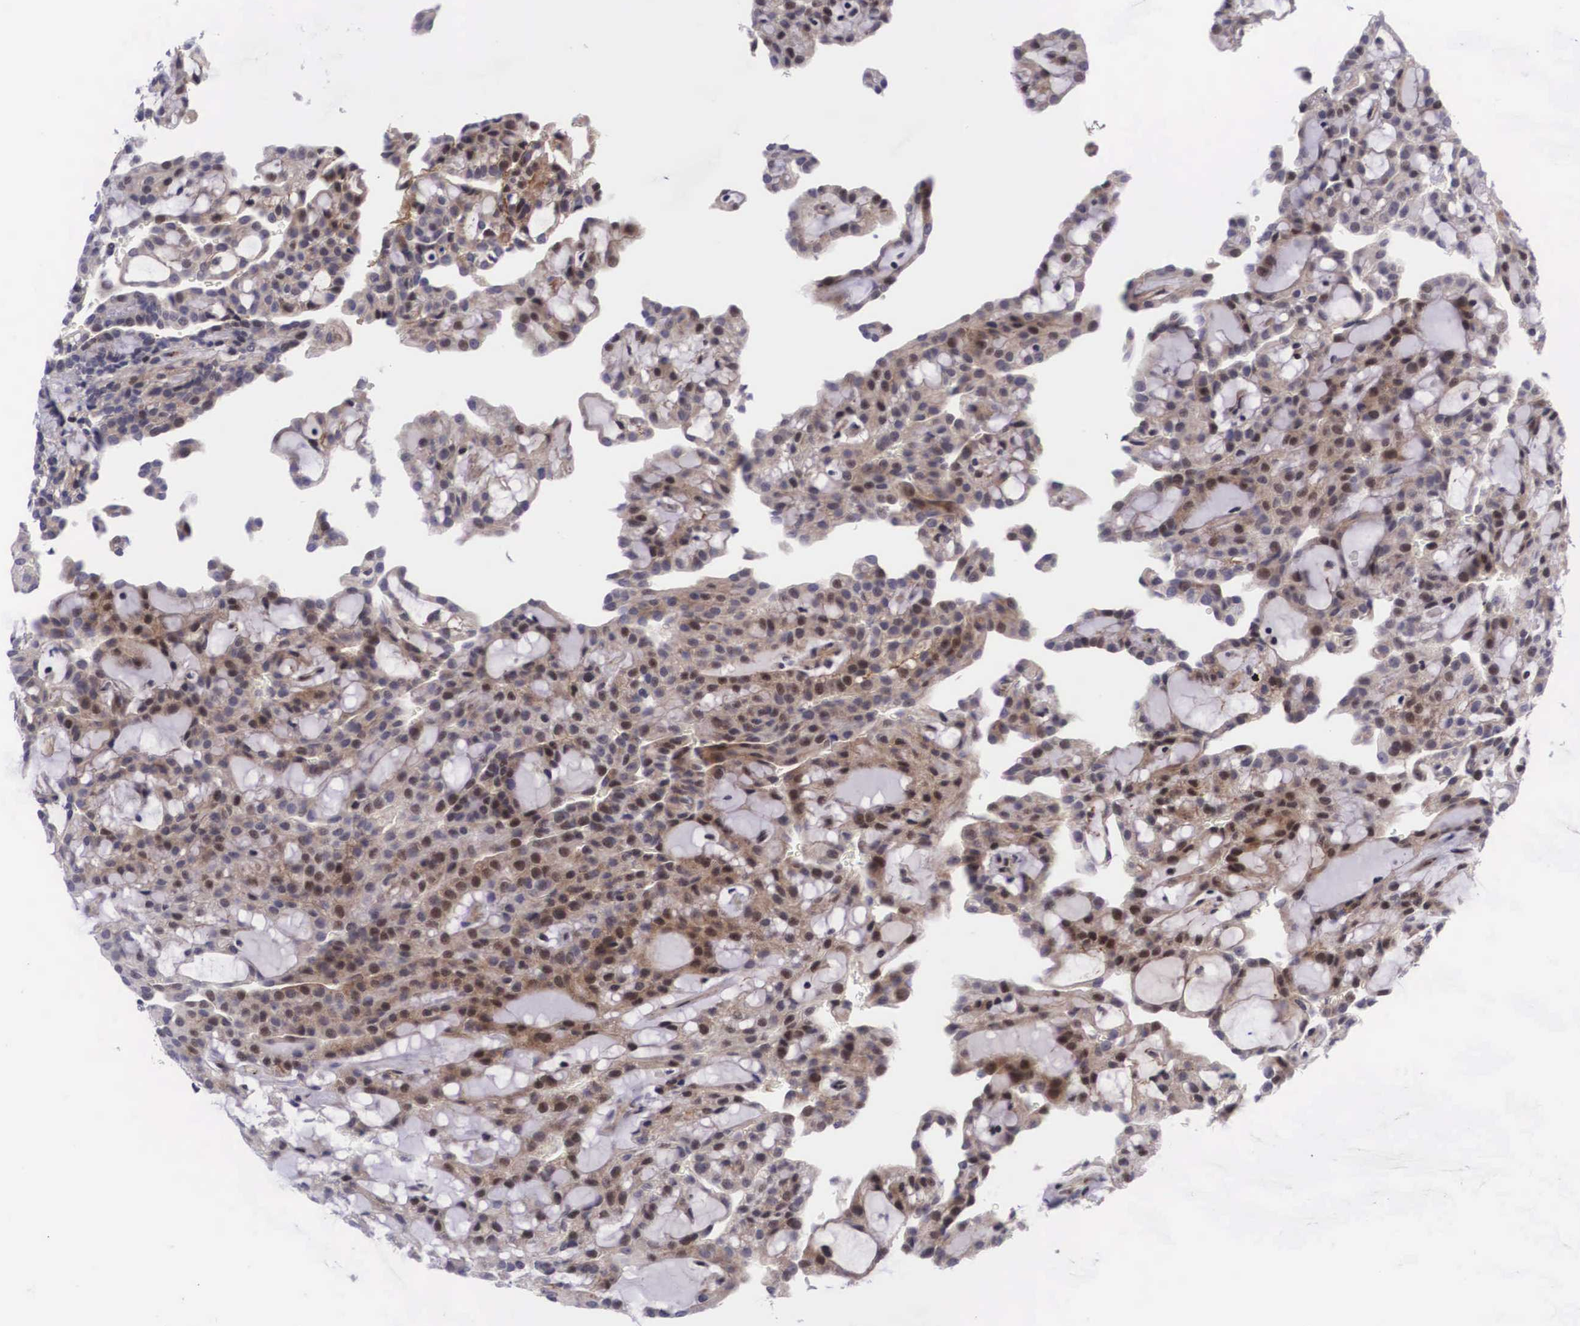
{"staining": {"intensity": "moderate", "quantity": "25%-75%", "location": "cytoplasmic/membranous,nuclear"}, "tissue": "renal cancer", "cell_type": "Tumor cells", "image_type": "cancer", "snomed": [{"axis": "morphology", "description": "Adenocarcinoma, NOS"}, {"axis": "topography", "description": "Kidney"}], "caption": "Immunohistochemical staining of human renal adenocarcinoma reveals medium levels of moderate cytoplasmic/membranous and nuclear protein positivity in approximately 25%-75% of tumor cells.", "gene": "EMID1", "patient": {"sex": "male", "age": 63}}